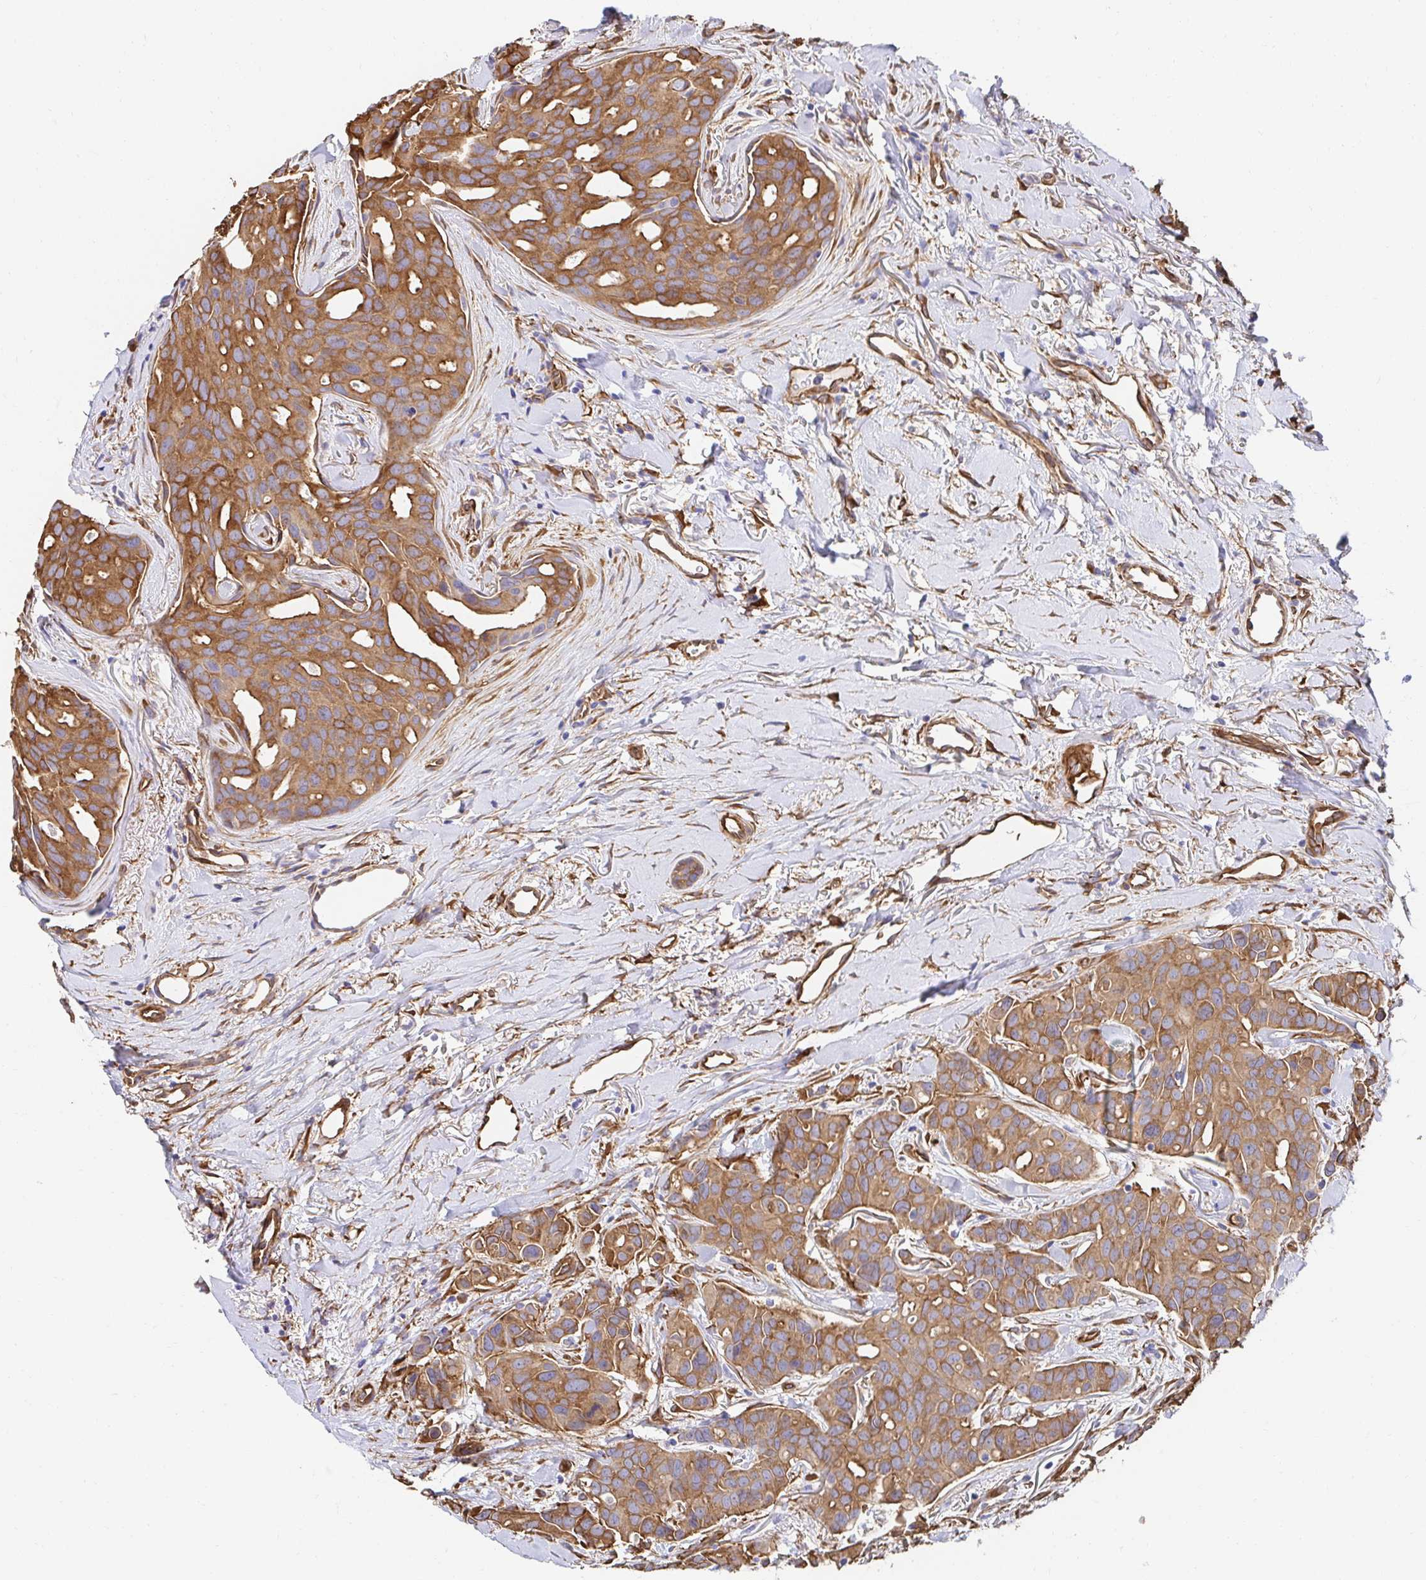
{"staining": {"intensity": "moderate", "quantity": ">75%", "location": "cytoplasmic/membranous"}, "tissue": "breast cancer", "cell_type": "Tumor cells", "image_type": "cancer", "snomed": [{"axis": "morphology", "description": "Duct carcinoma"}, {"axis": "topography", "description": "Breast"}], "caption": "Immunohistochemical staining of intraductal carcinoma (breast) exhibits moderate cytoplasmic/membranous protein positivity in about >75% of tumor cells.", "gene": "CTTN", "patient": {"sex": "female", "age": 54}}